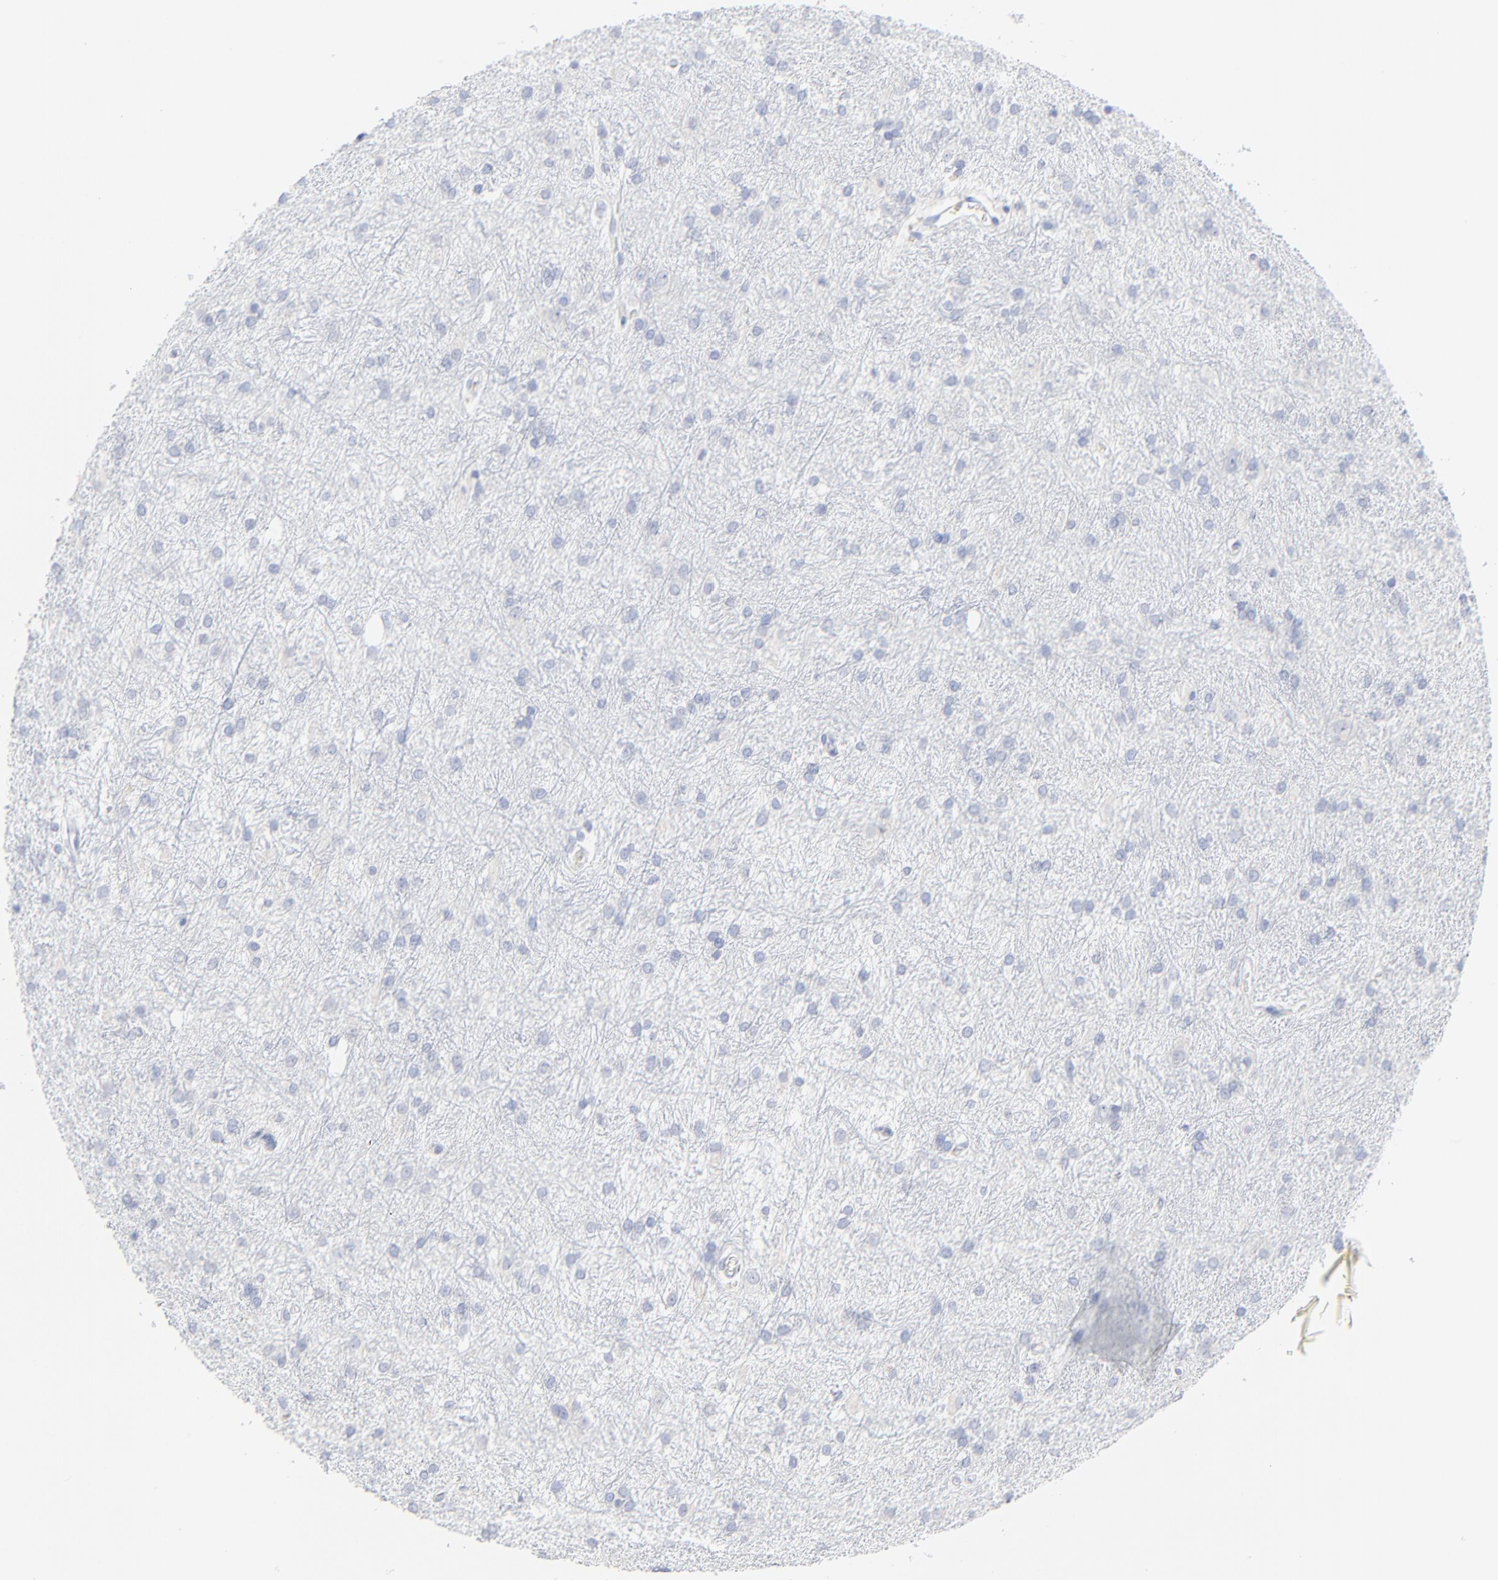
{"staining": {"intensity": "negative", "quantity": "none", "location": "none"}, "tissue": "glioma", "cell_type": "Tumor cells", "image_type": "cancer", "snomed": [{"axis": "morphology", "description": "Glioma, malignant, High grade"}, {"axis": "topography", "description": "Brain"}], "caption": "Malignant high-grade glioma stained for a protein using immunohistochemistry (IHC) reveals no staining tumor cells.", "gene": "LCN2", "patient": {"sex": "female", "age": 50}}